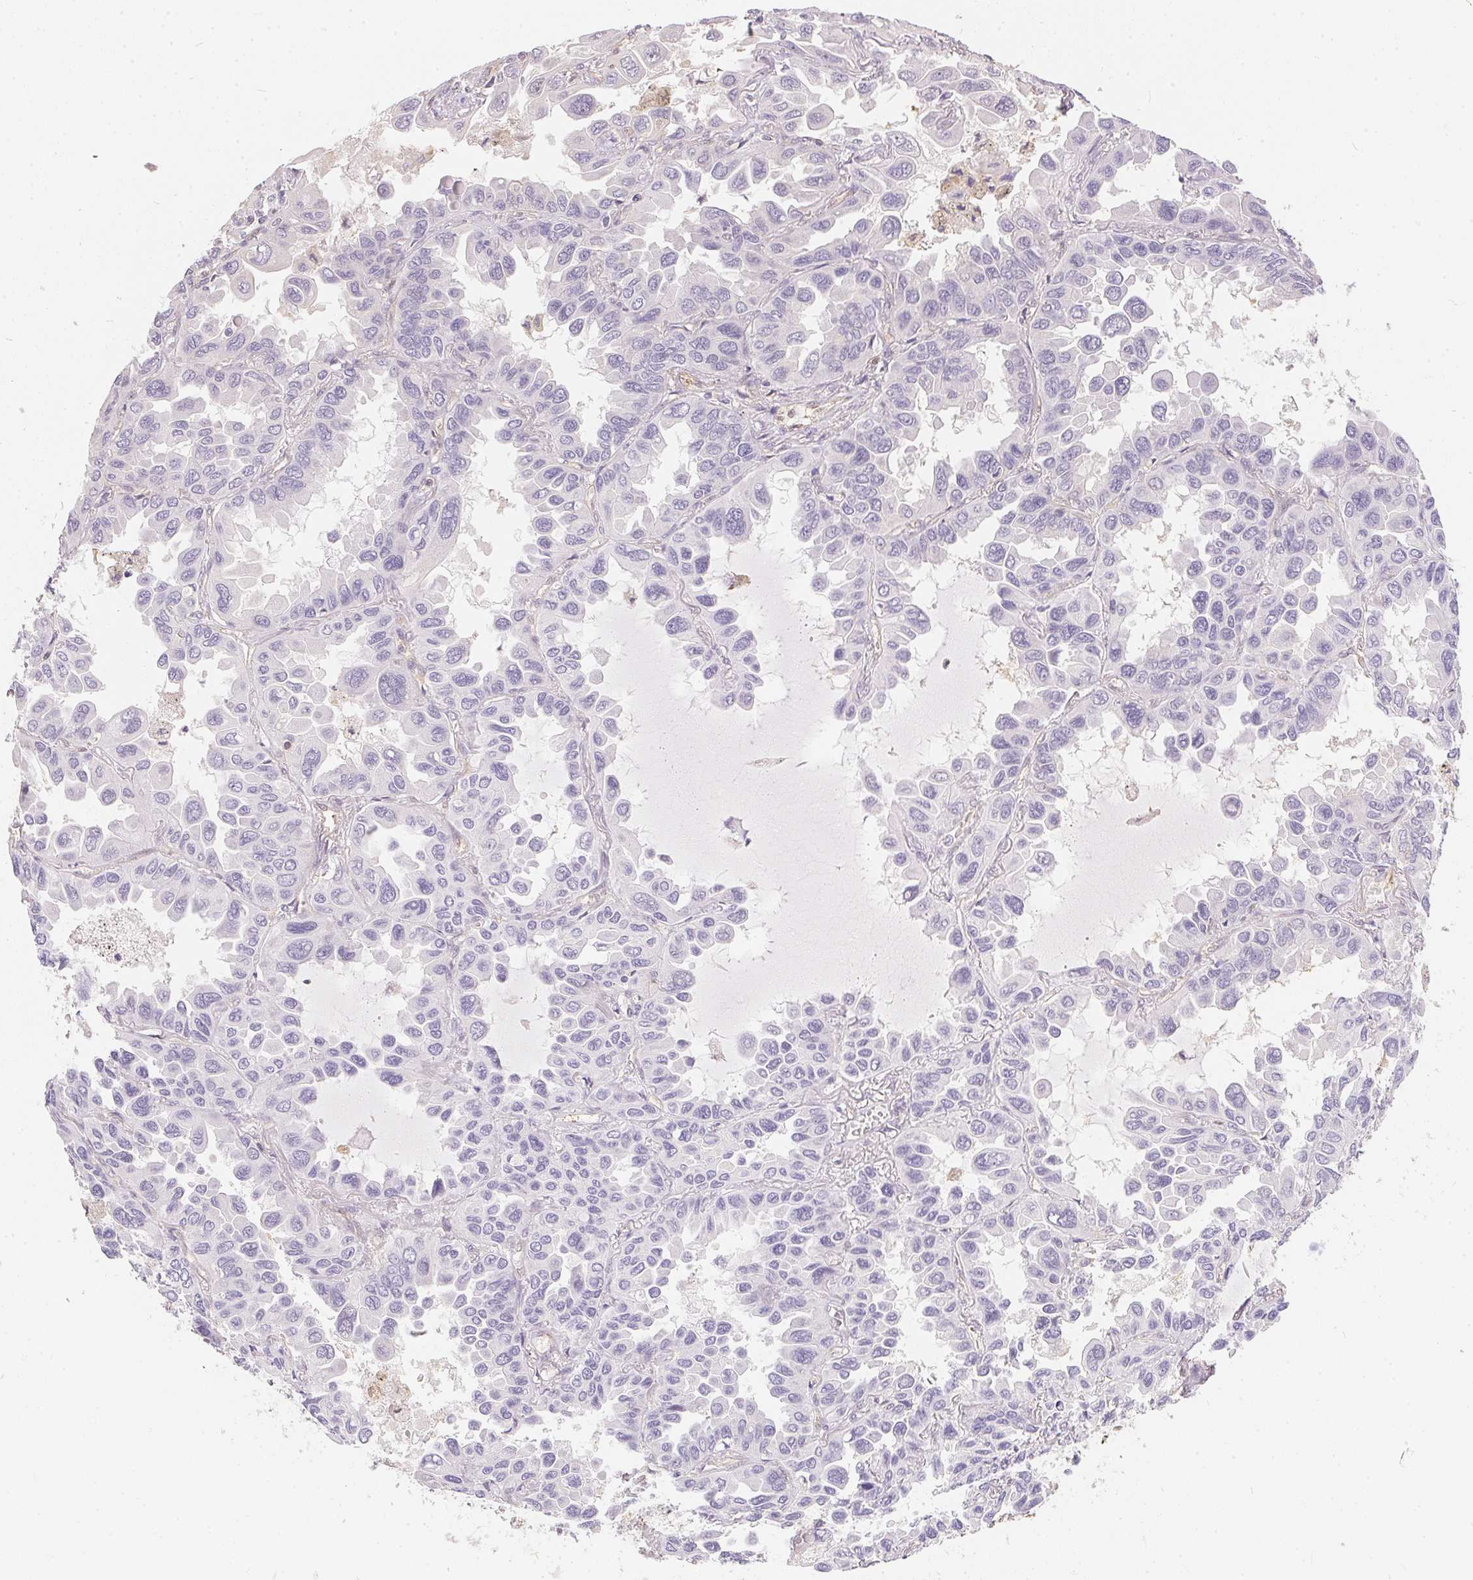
{"staining": {"intensity": "negative", "quantity": "none", "location": "none"}, "tissue": "lung cancer", "cell_type": "Tumor cells", "image_type": "cancer", "snomed": [{"axis": "morphology", "description": "Adenocarcinoma, NOS"}, {"axis": "topography", "description": "Lung"}], "caption": "IHC micrograph of neoplastic tissue: human adenocarcinoma (lung) stained with DAB shows no significant protein expression in tumor cells.", "gene": "BLMH", "patient": {"sex": "male", "age": 64}}